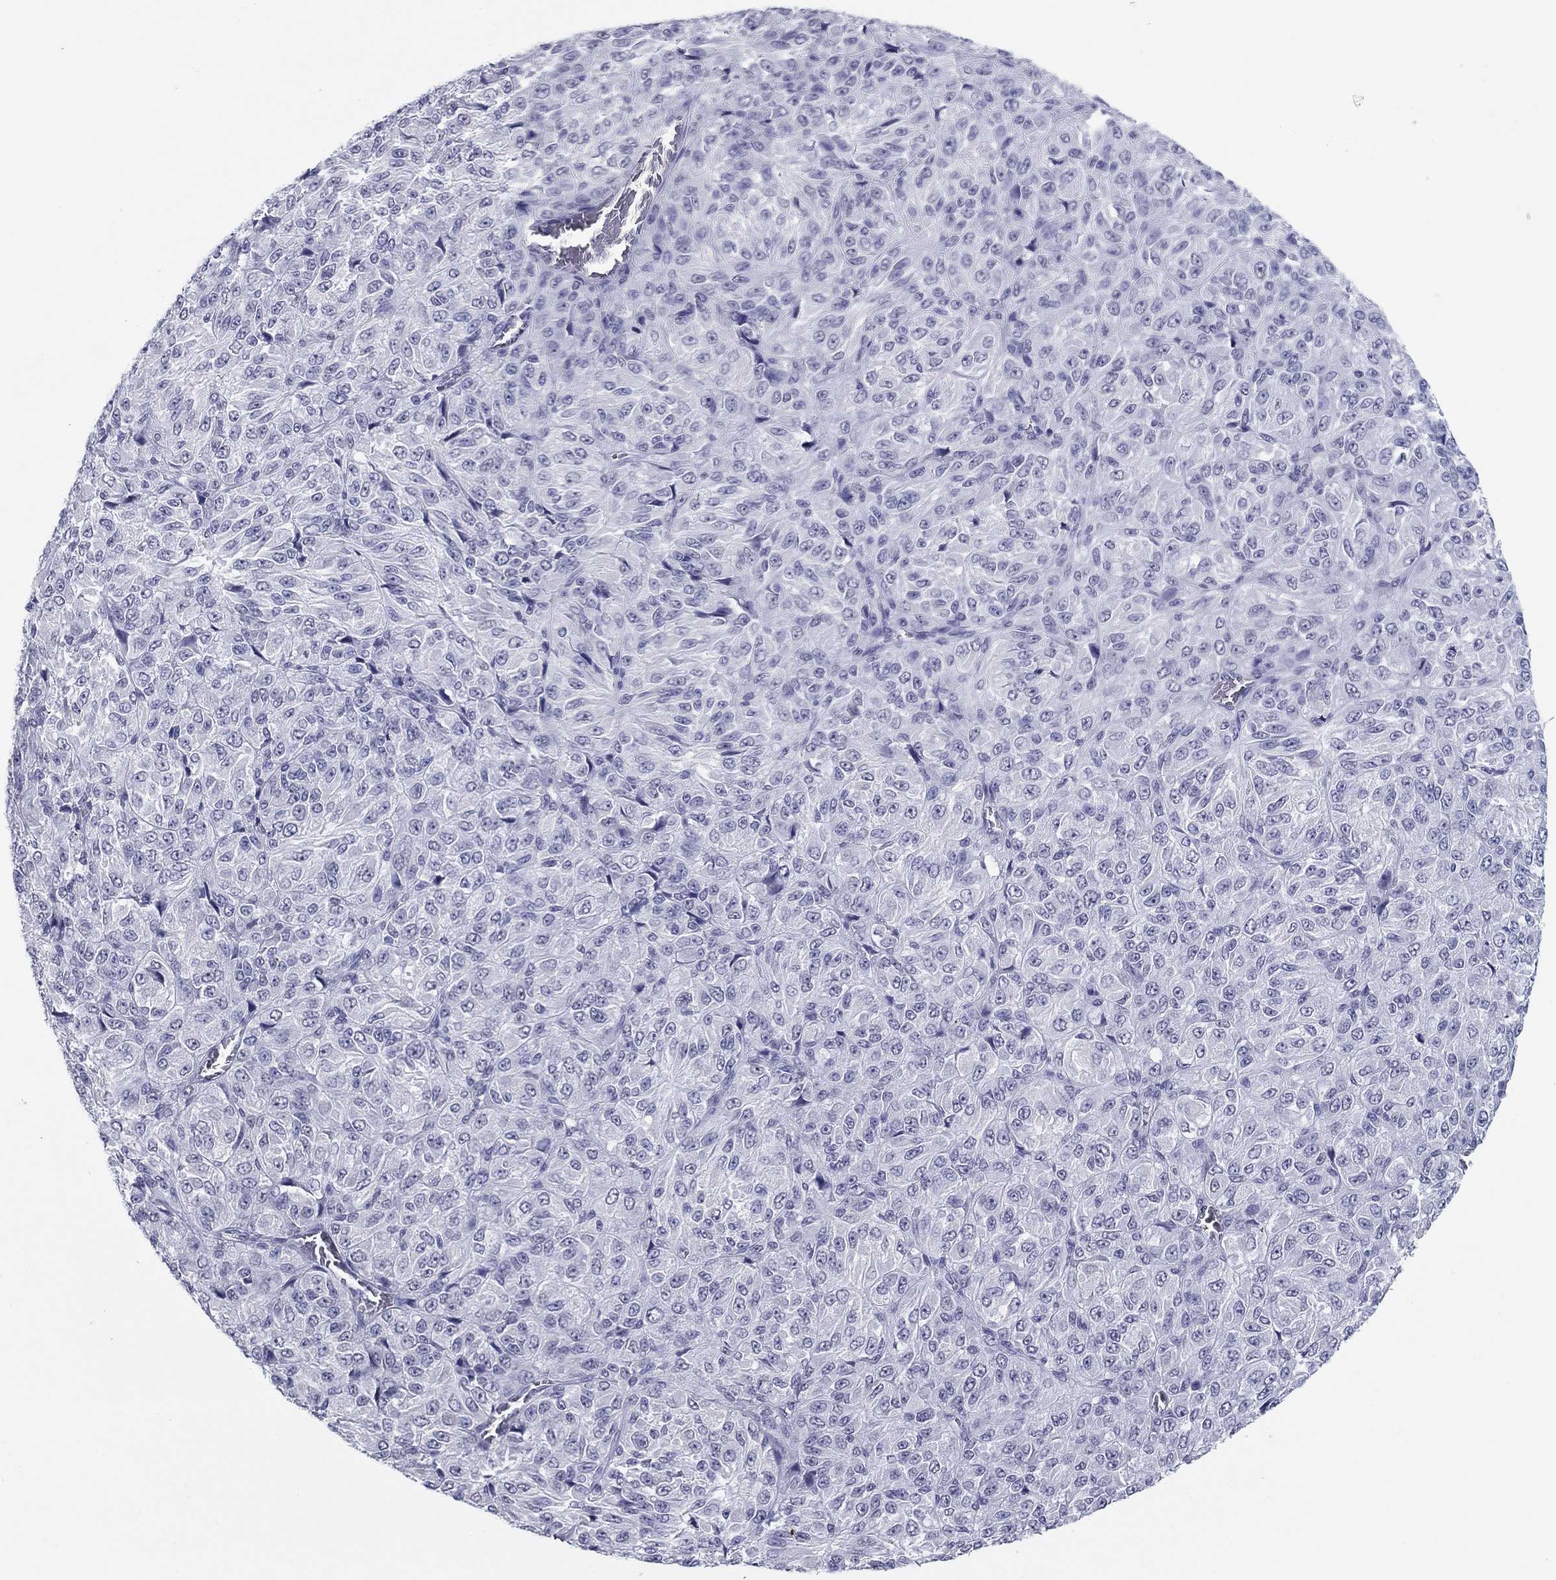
{"staining": {"intensity": "negative", "quantity": "none", "location": "none"}, "tissue": "melanoma", "cell_type": "Tumor cells", "image_type": "cancer", "snomed": [{"axis": "morphology", "description": "Malignant melanoma, Metastatic site"}, {"axis": "topography", "description": "Brain"}], "caption": "Tumor cells show no significant protein staining in malignant melanoma (metastatic site).", "gene": "KRT75", "patient": {"sex": "female", "age": 56}}